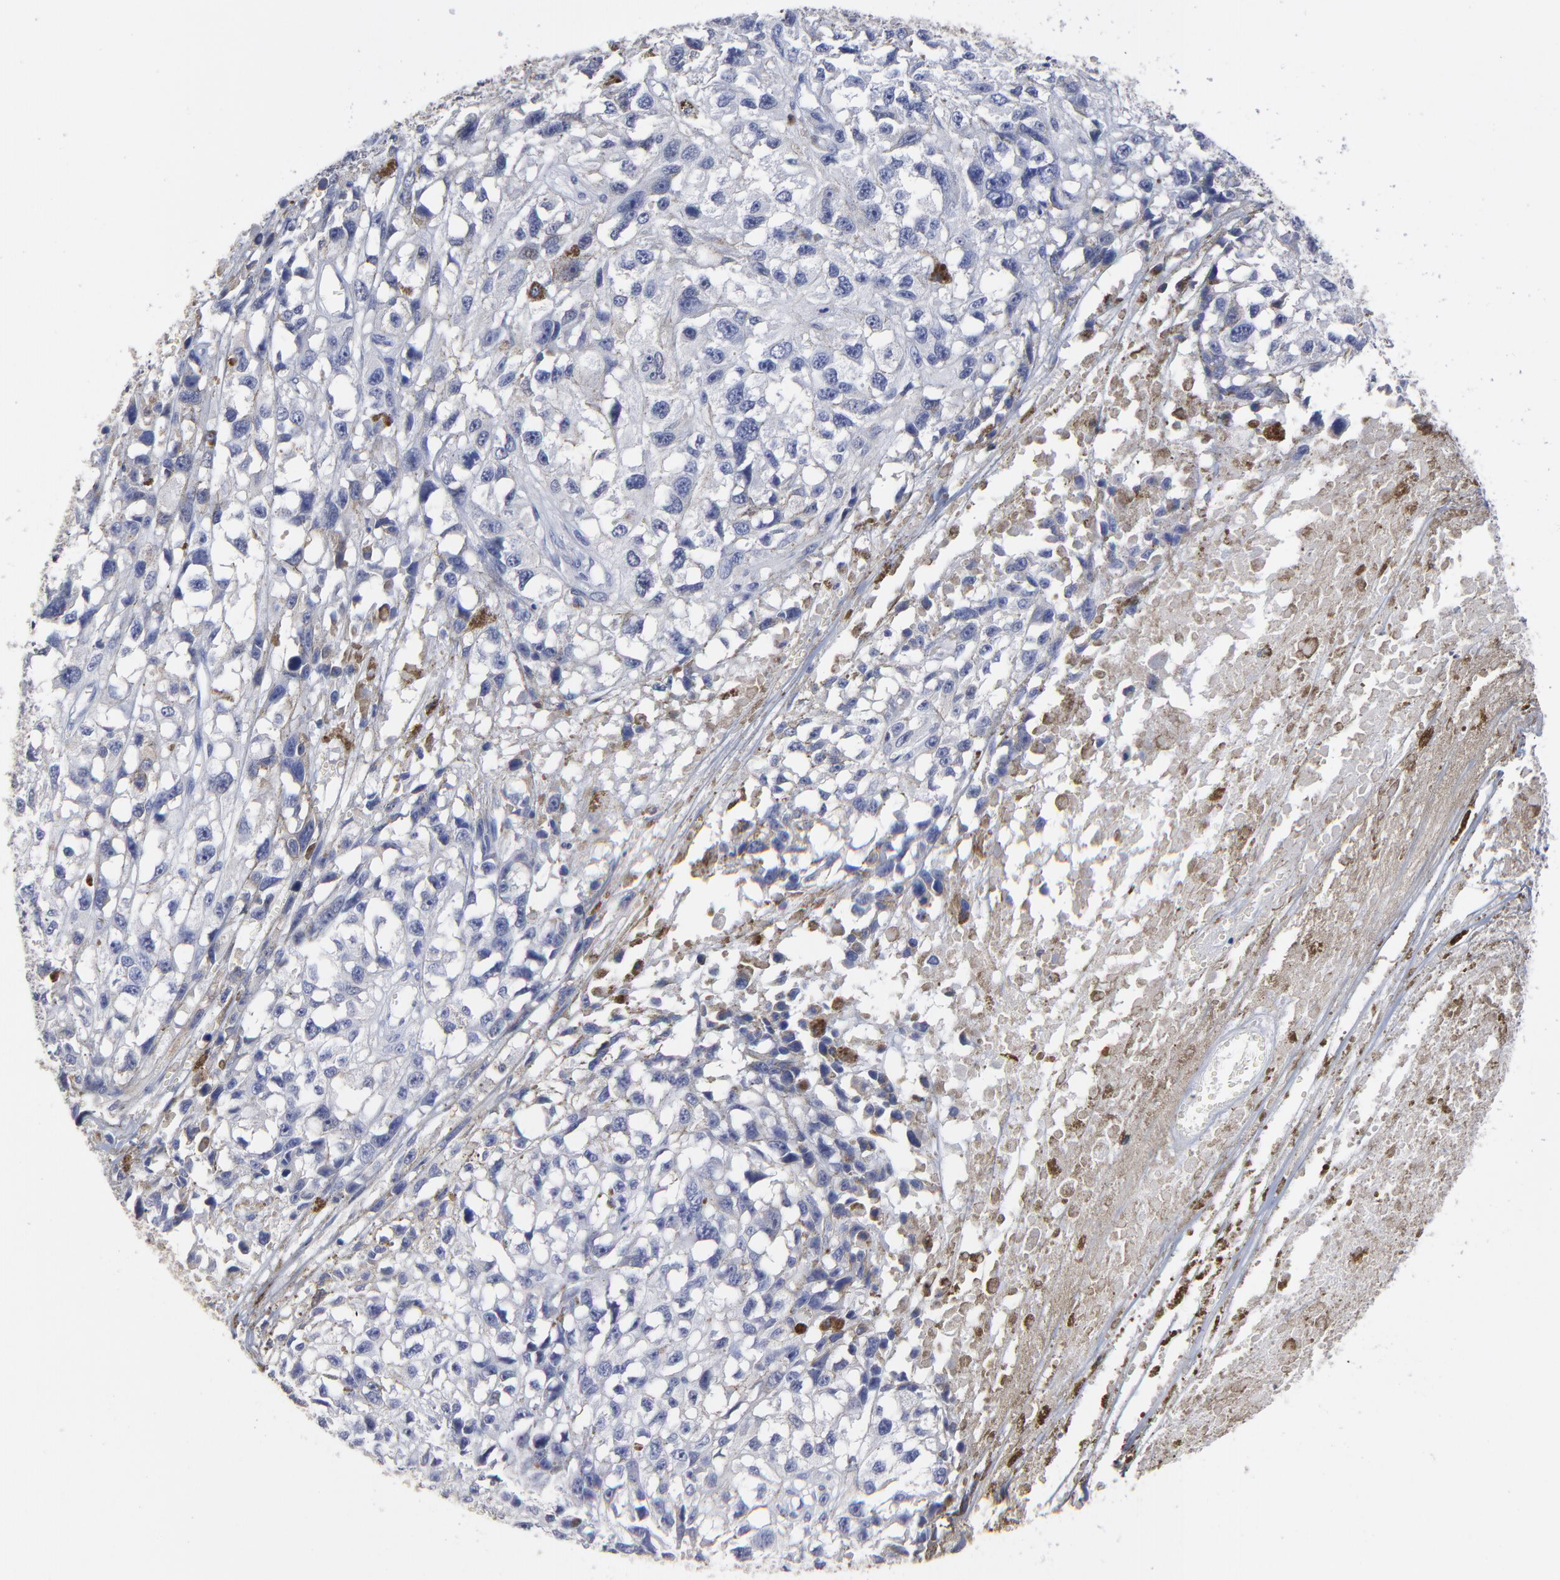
{"staining": {"intensity": "negative", "quantity": "none", "location": "none"}, "tissue": "melanoma", "cell_type": "Tumor cells", "image_type": "cancer", "snomed": [{"axis": "morphology", "description": "Malignant melanoma, Metastatic site"}, {"axis": "topography", "description": "Lymph node"}], "caption": "High magnification brightfield microscopy of malignant melanoma (metastatic site) stained with DAB (3,3'-diaminobenzidine) (brown) and counterstained with hematoxylin (blue): tumor cells show no significant positivity.", "gene": "SMARCA1", "patient": {"sex": "male", "age": 59}}